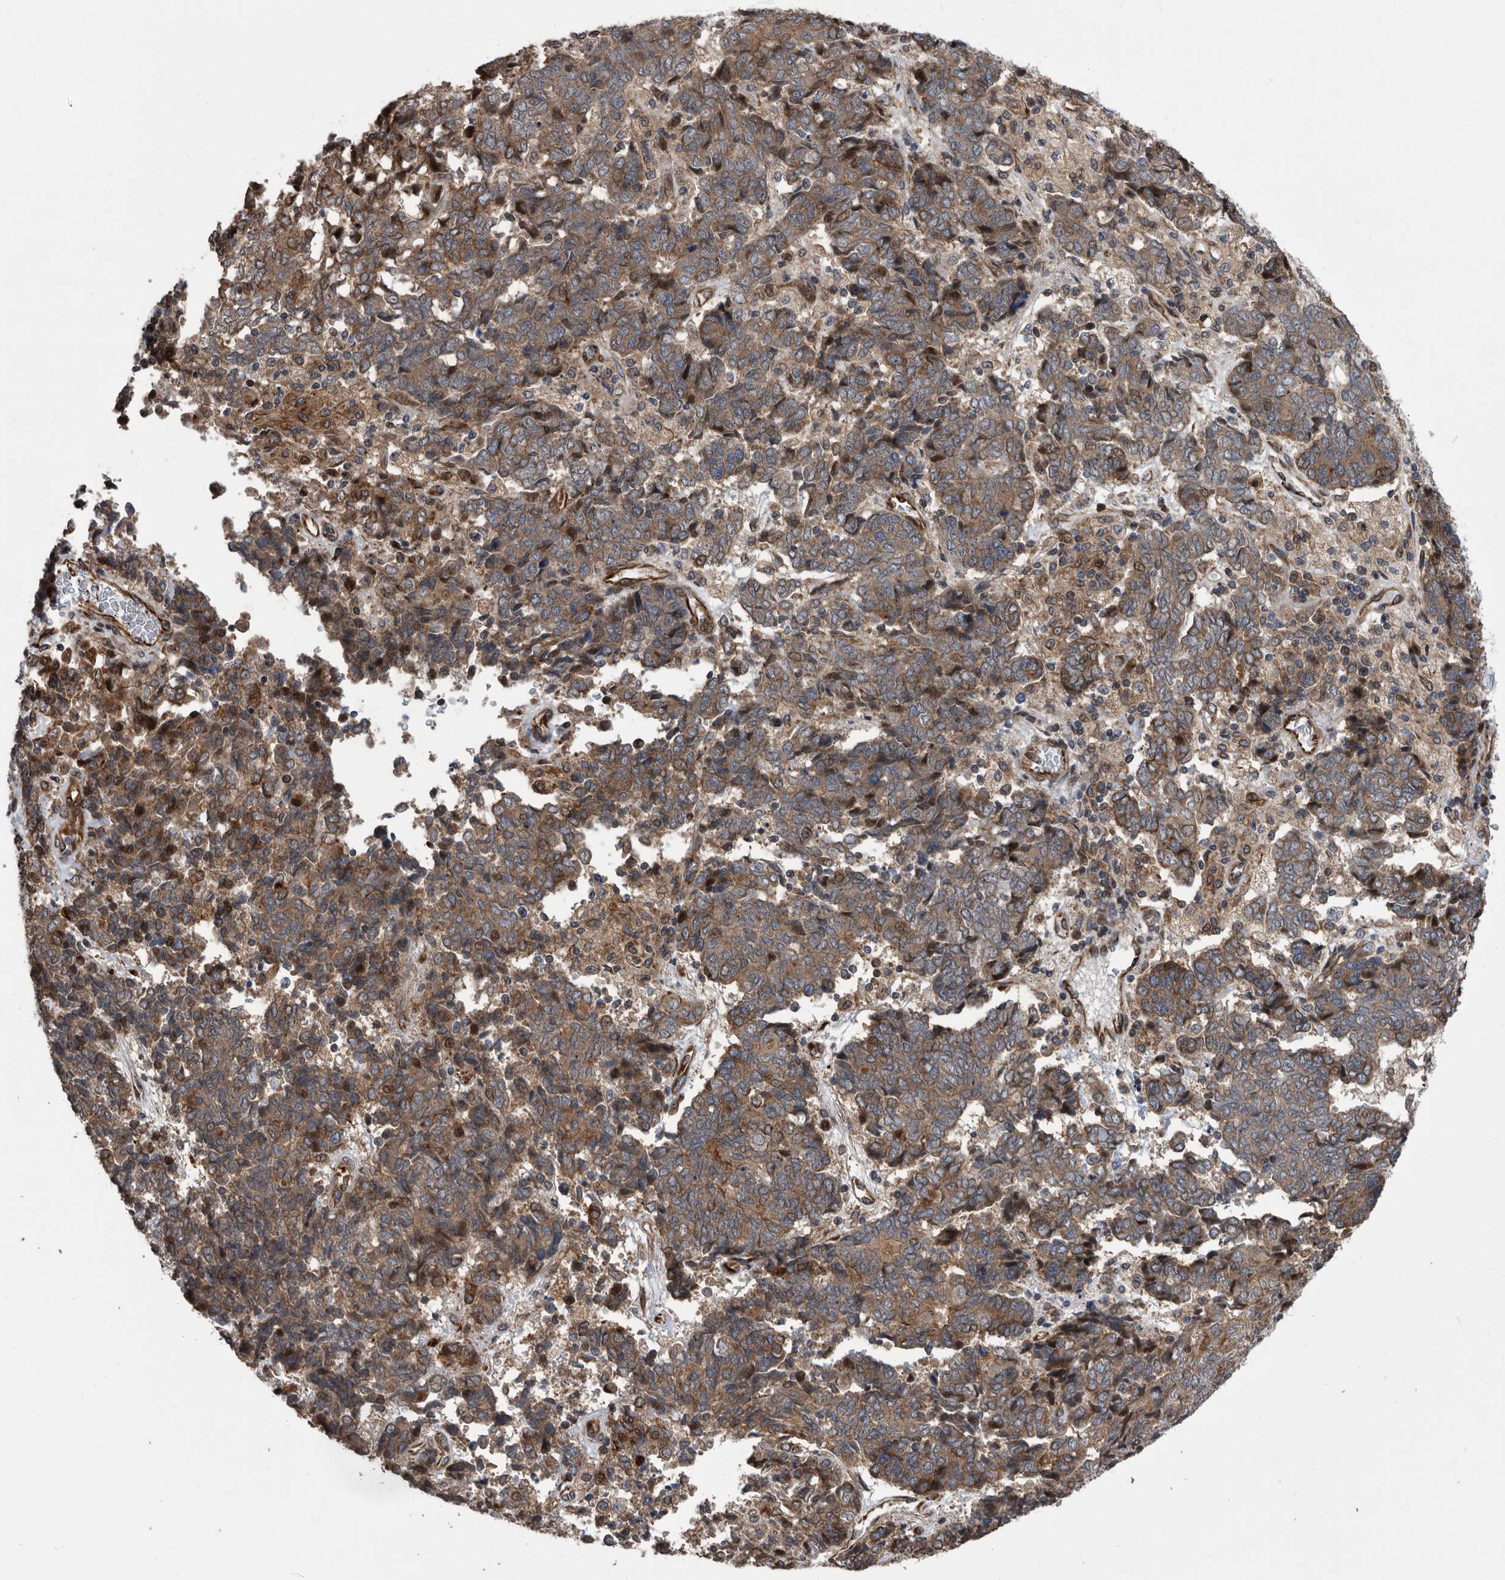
{"staining": {"intensity": "moderate", "quantity": ">75%", "location": "cytoplasmic/membranous"}, "tissue": "endometrial cancer", "cell_type": "Tumor cells", "image_type": "cancer", "snomed": [{"axis": "morphology", "description": "Adenocarcinoma, NOS"}, {"axis": "topography", "description": "Endometrium"}], "caption": "The histopathology image displays immunohistochemical staining of adenocarcinoma (endometrial). There is moderate cytoplasmic/membranous positivity is identified in approximately >75% of tumor cells.", "gene": "SERINC2", "patient": {"sex": "female", "age": 80}}